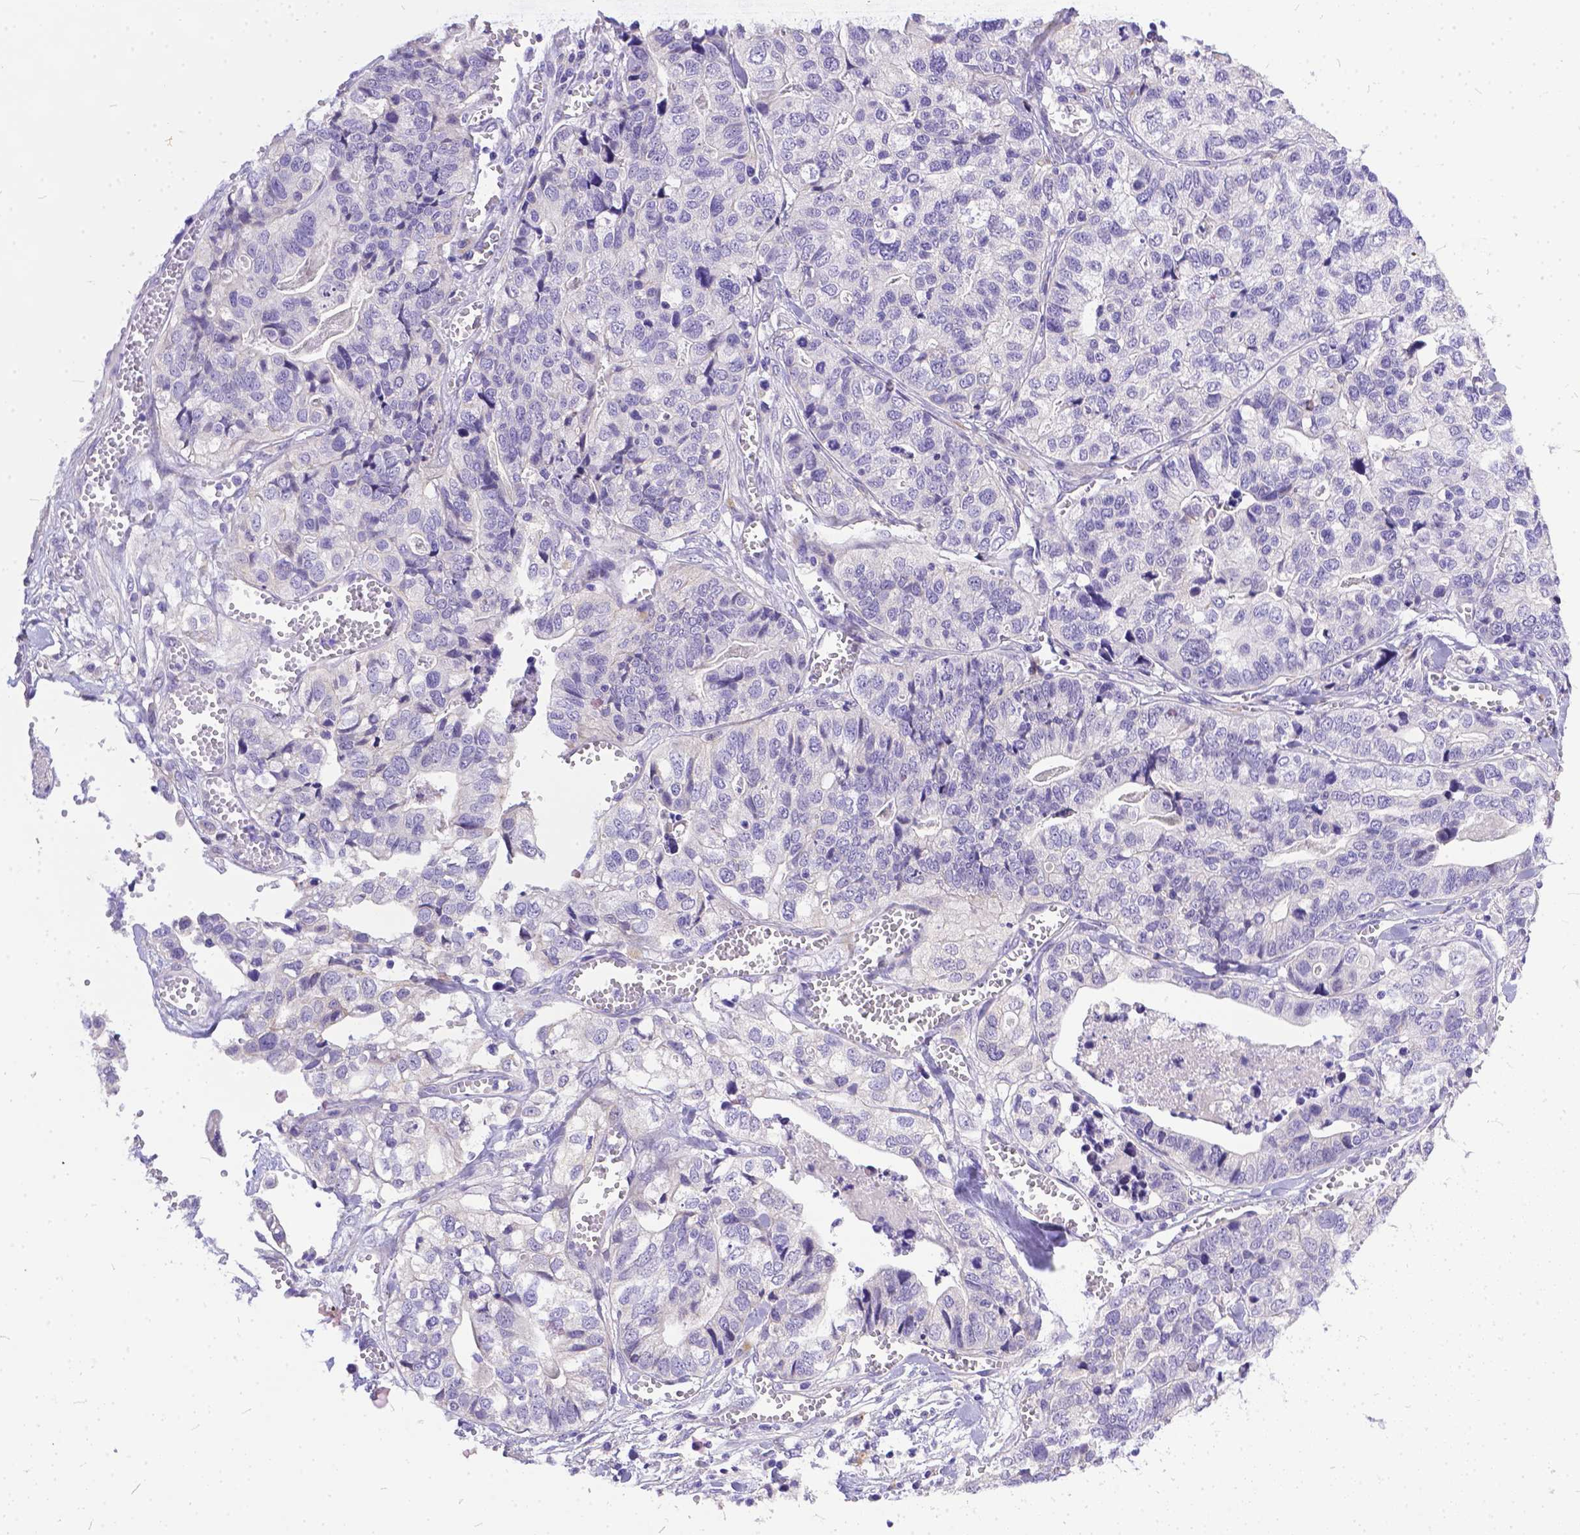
{"staining": {"intensity": "negative", "quantity": "none", "location": "none"}, "tissue": "stomach cancer", "cell_type": "Tumor cells", "image_type": "cancer", "snomed": [{"axis": "morphology", "description": "Adenocarcinoma, NOS"}, {"axis": "topography", "description": "Stomach, upper"}], "caption": "DAB (3,3'-diaminobenzidine) immunohistochemical staining of human adenocarcinoma (stomach) reveals no significant staining in tumor cells. (IHC, brightfield microscopy, high magnification).", "gene": "DLEC1", "patient": {"sex": "female", "age": 67}}